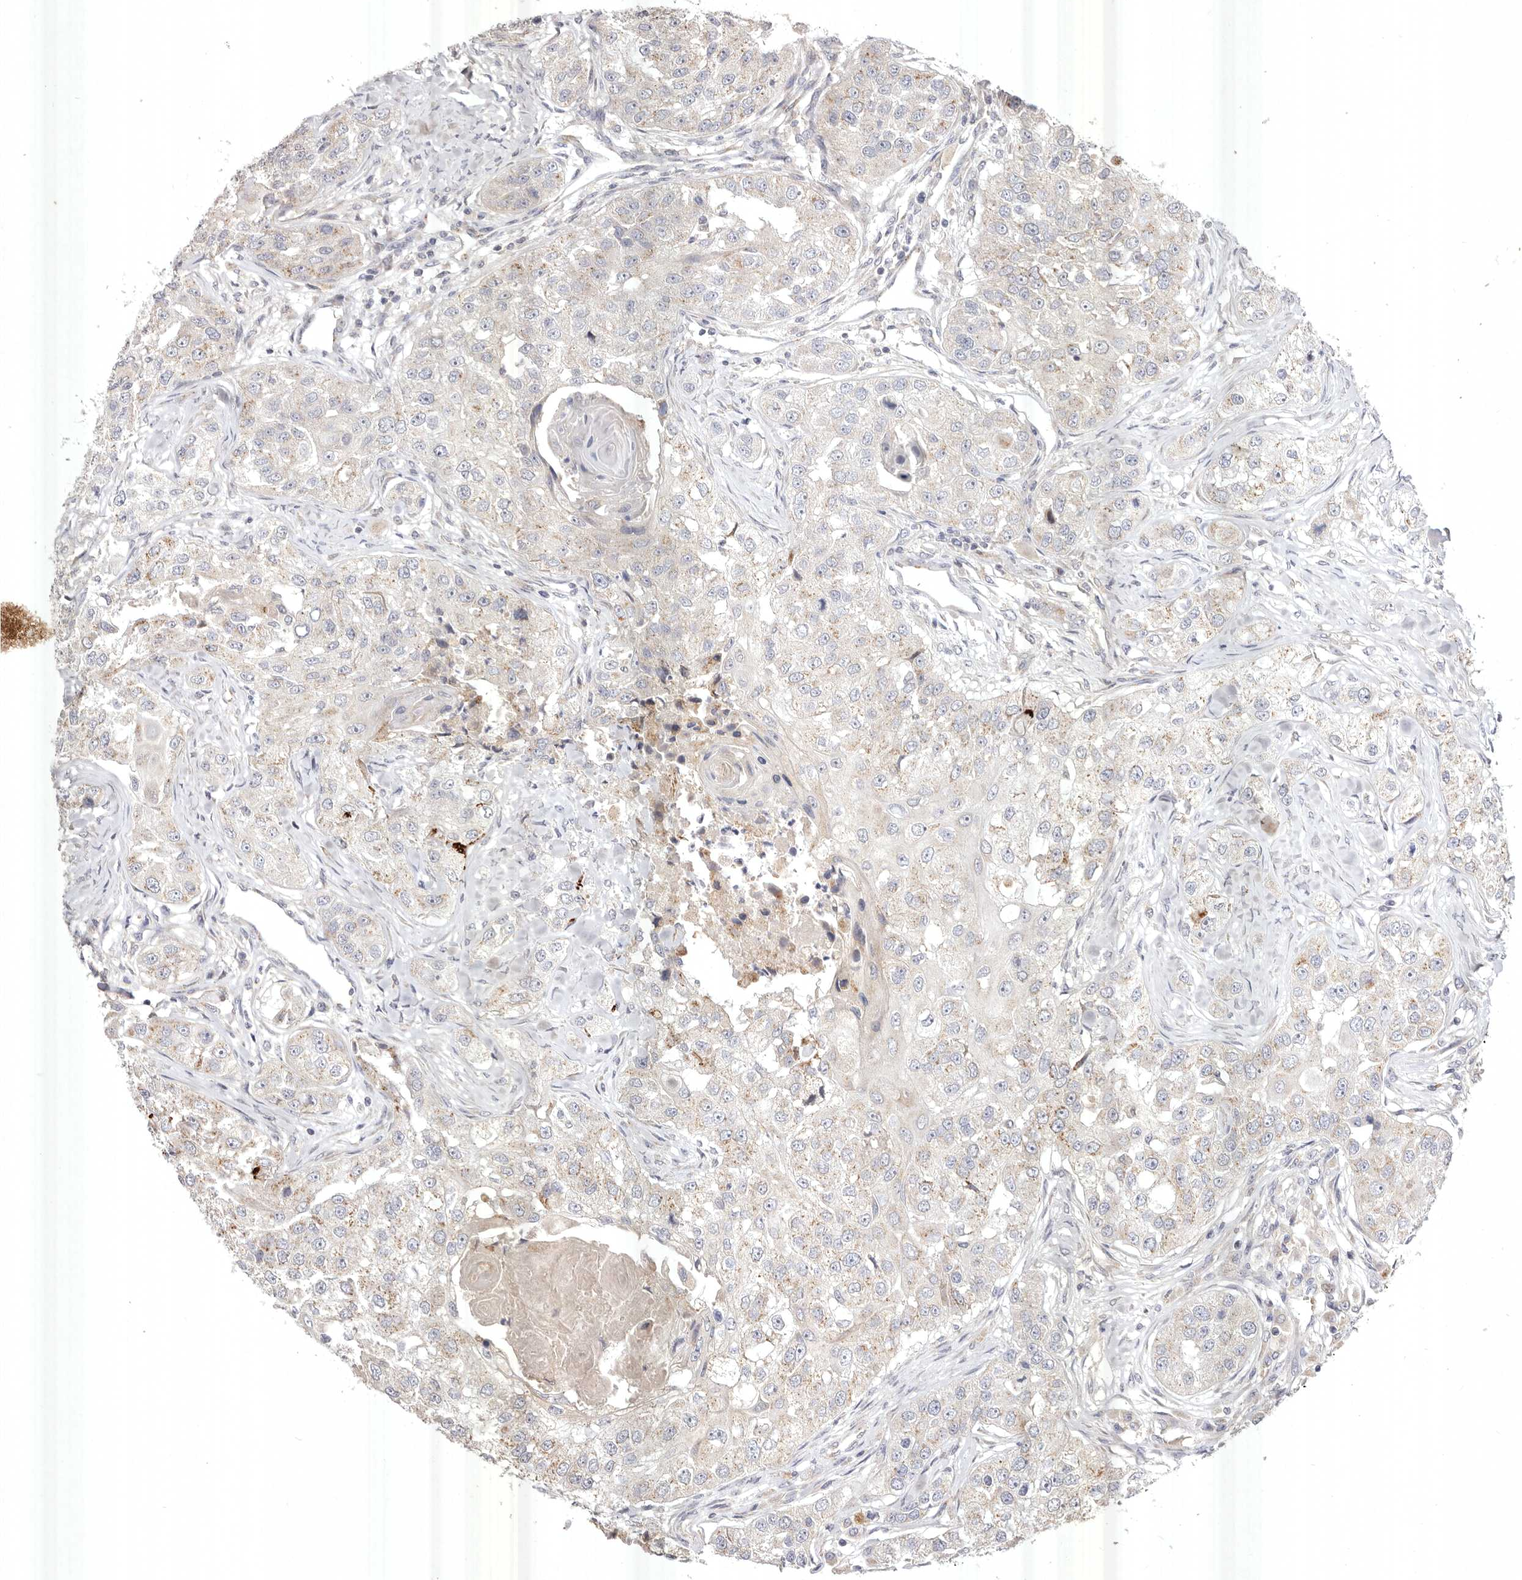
{"staining": {"intensity": "weak", "quantity": "<25%", "location": "cytoplasmic/membranous"}, "tissue": "head and neck cancer", "cell_type": "Tumor cells", "image_type": "cancer", "snomed": [{"axis": "morphology", "description": "Normal tissue, NOS"}, {"axis": "morphology", "description": "Squamous cell carcinoma, NOS"}, {"axis": "topography", "description": "Skeletal muscle"}, {"axis": "topography", "description": "Head-Neck"}], "caption": "A micrograph of head and neck squamous cell carcinoma stained for a protein demonstrates no brown staining in tumor cells.", "gene": "USP24", "patient": {"sex": "male", "age": 51}}